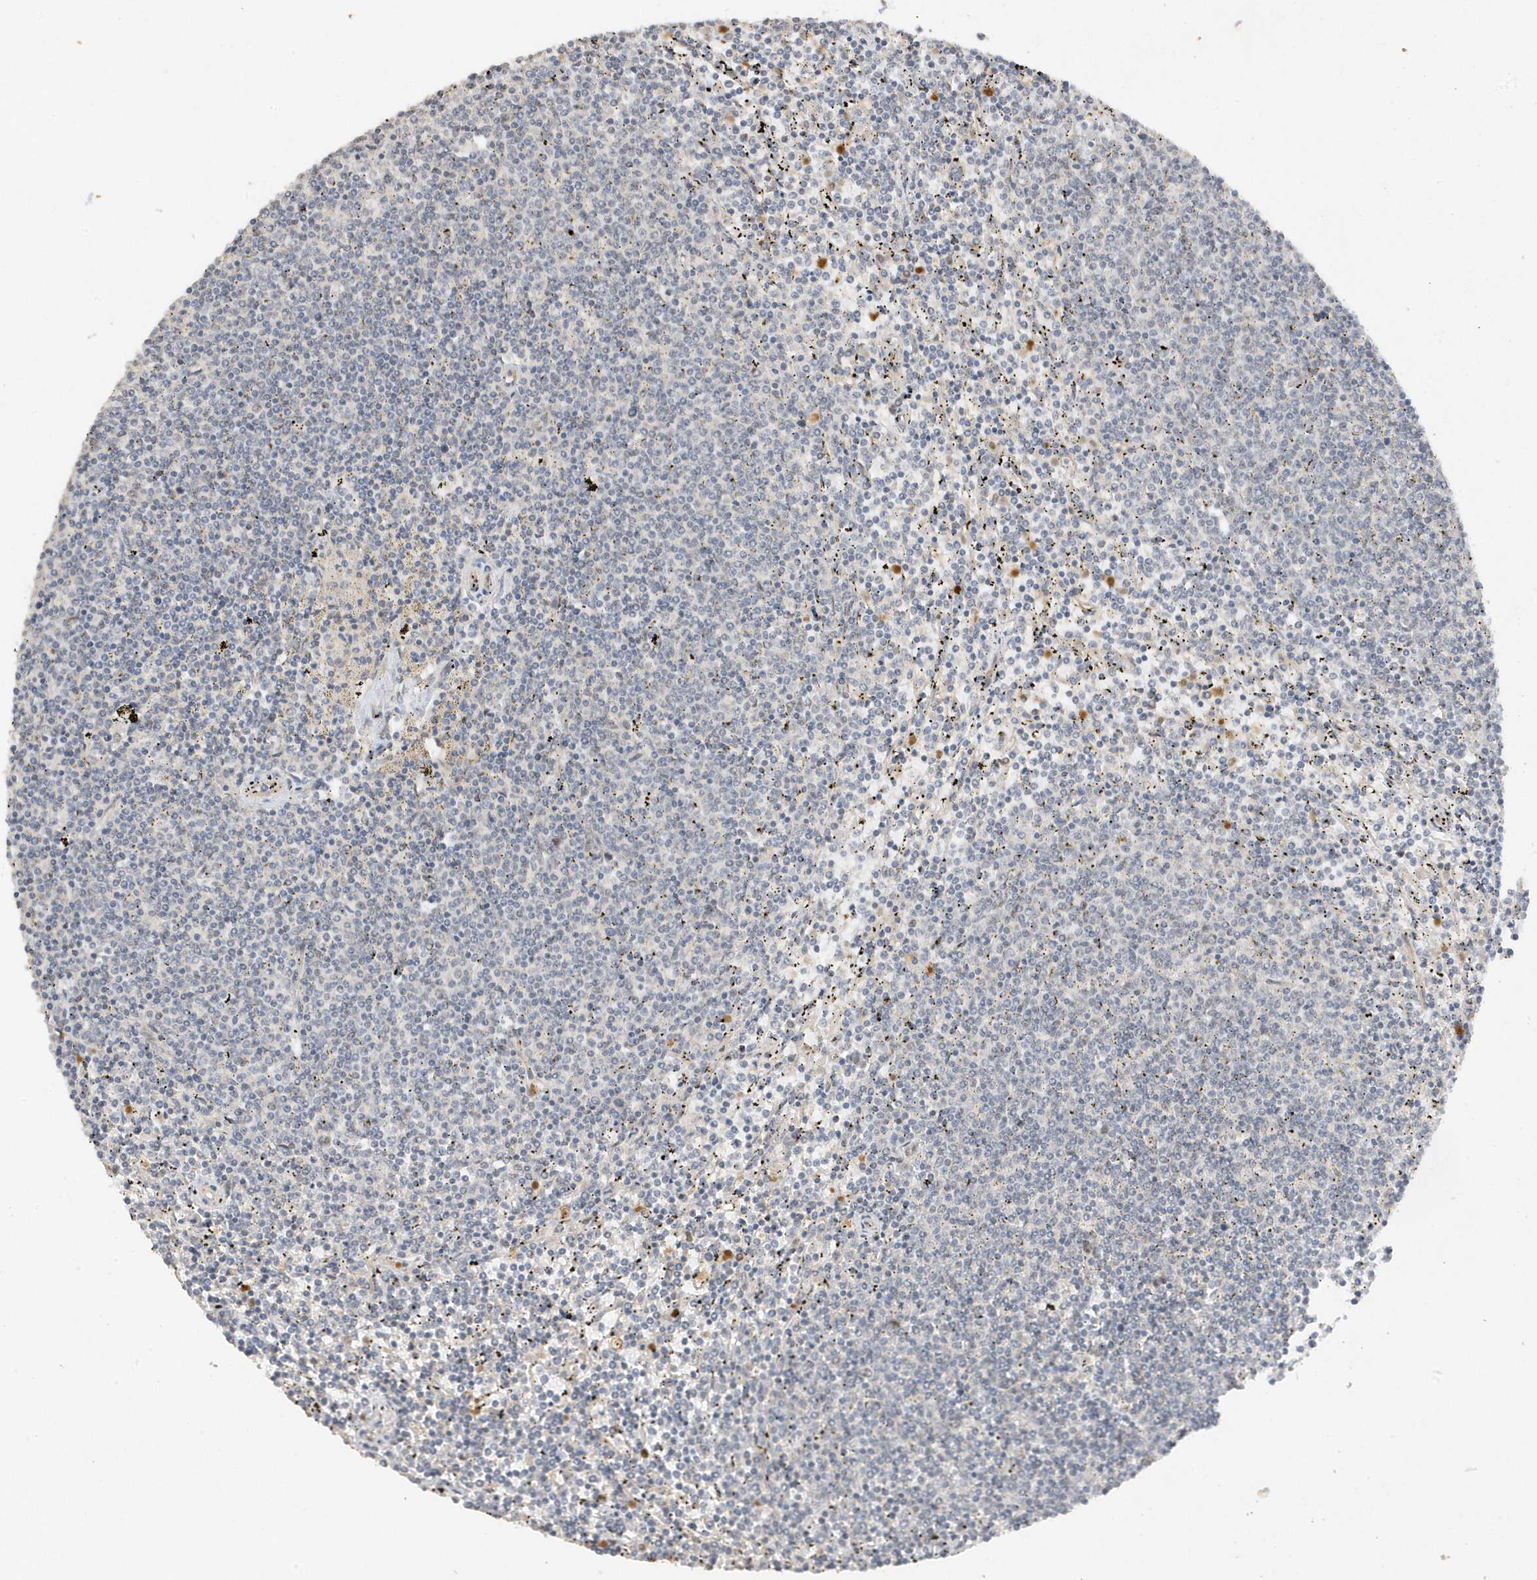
{"staining": {"intensity": "negative", "quantity": "none", "location": "none"}, "tissue": "lymphoma", "cell_type": "Tumor cells", "image_type": "cancer", "snomed": [{"axis": "morphology", "description": "Malignant lymphoma, non-Hodgkin's type, Low grade"}, {"axis": "topography", "description": "Spleen"}], "caption": "The immunohistochemistry (IHC) micrograph has no significant positivity in tumor cells of low-grade malignant lymphoma, non-Hodgkin's type tissue. (DAB IHC with hematoxylin counter stain).", "gene": "DDX18", "patient": {"sex": "female", "age": 50}}